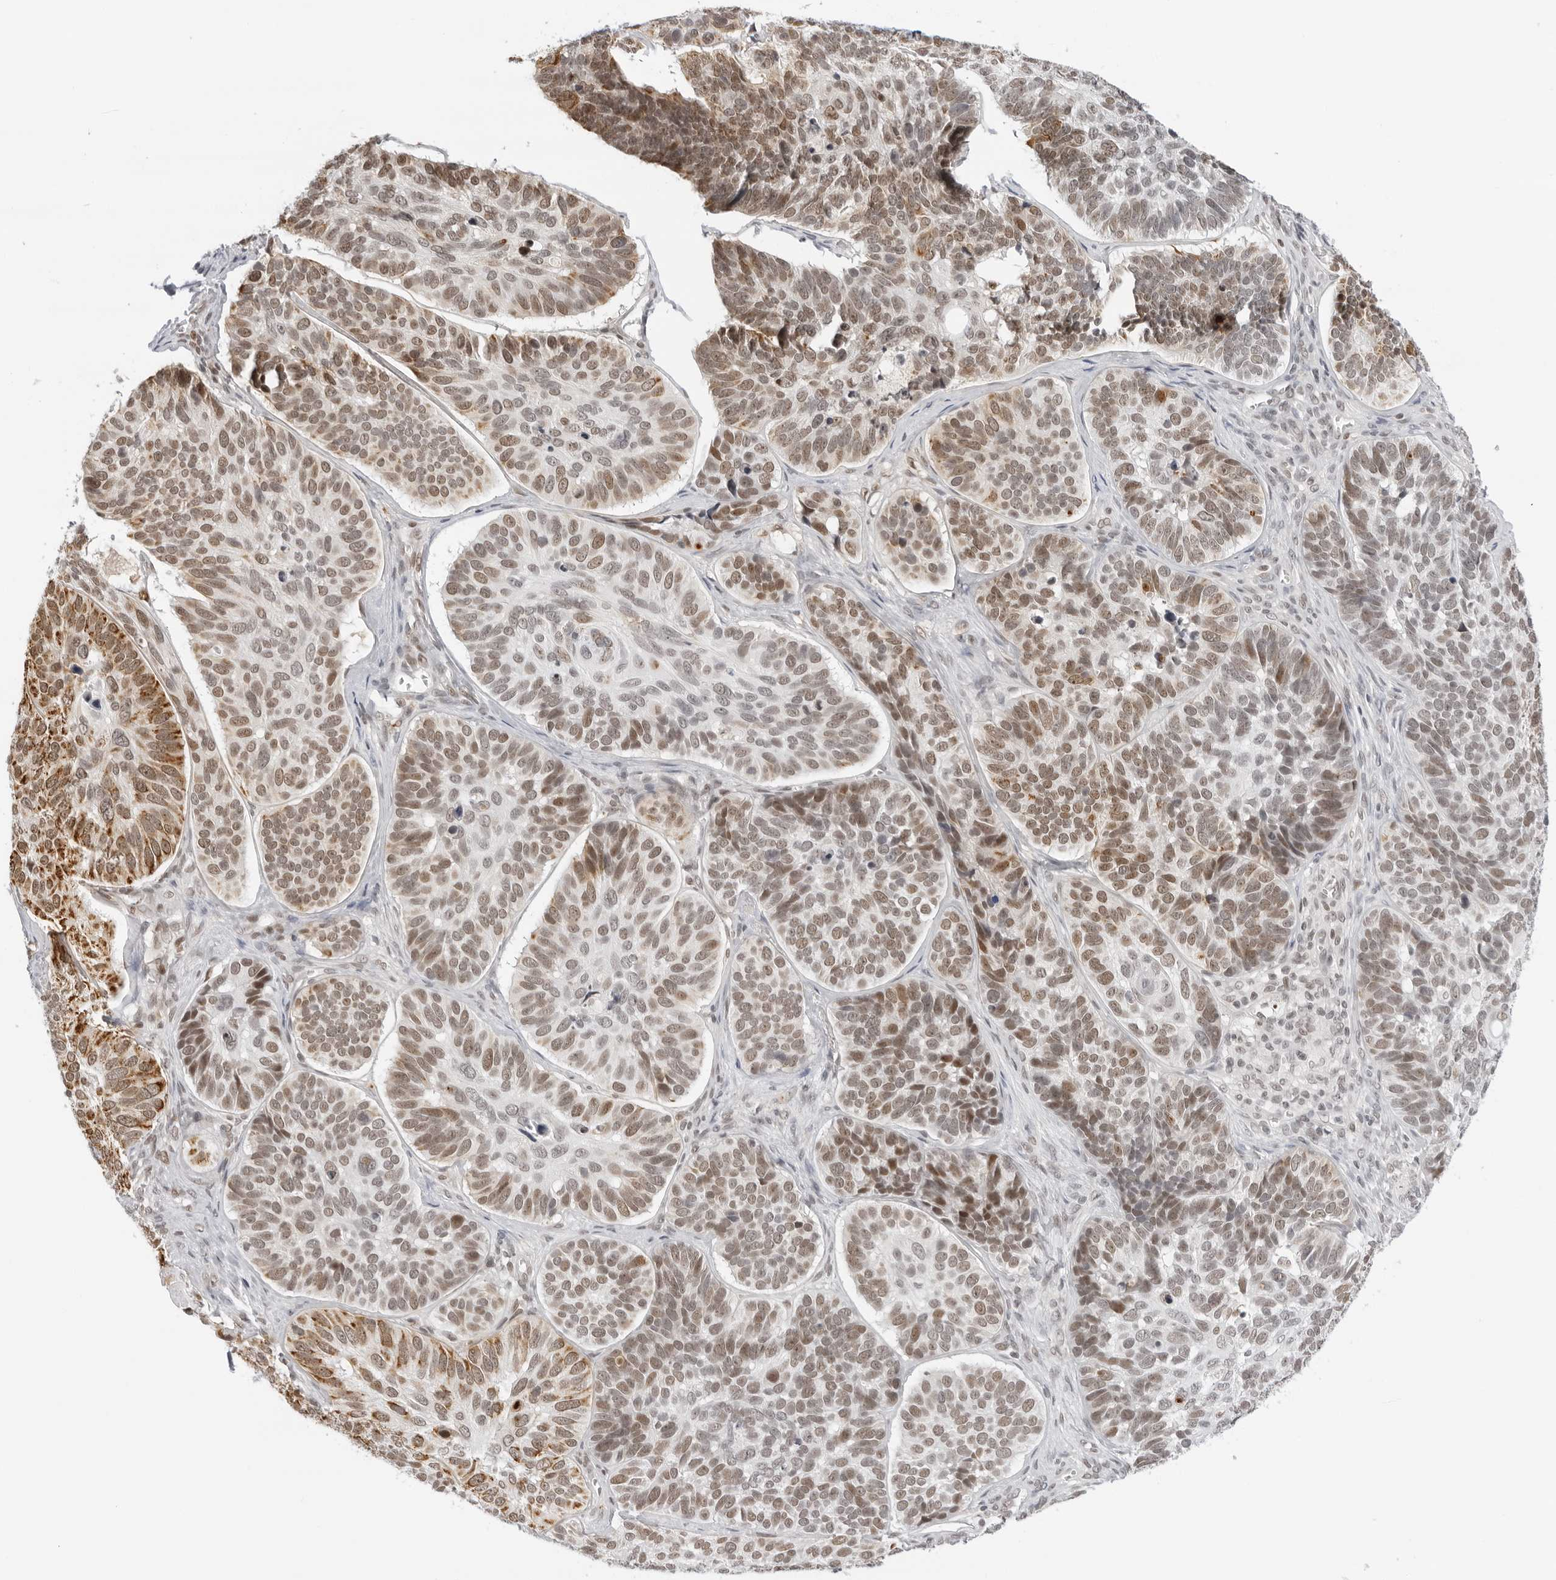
{"staining": {"intensity": "moderate", "quantity": ">75%", "location": "cytoplasmic/membranous,nuclear"}, "tissue": "skin cancer", "cell_type": "Tumor cells", "image_type": "cancer", "snomed": [{"axis": "morphology", "description": "Basal cell carcinoma"}, {"axis": "topography", "description": "Skin"}], "caption": "There is medium levels of moderate cytoplasmic/membranous and nuclear positivity in tumor cells of skin cancer, as demonstrated by immunohistochemical staining (brown color).", "gene": "MSH6", "patient": {"sex": "male", "age": 62}}